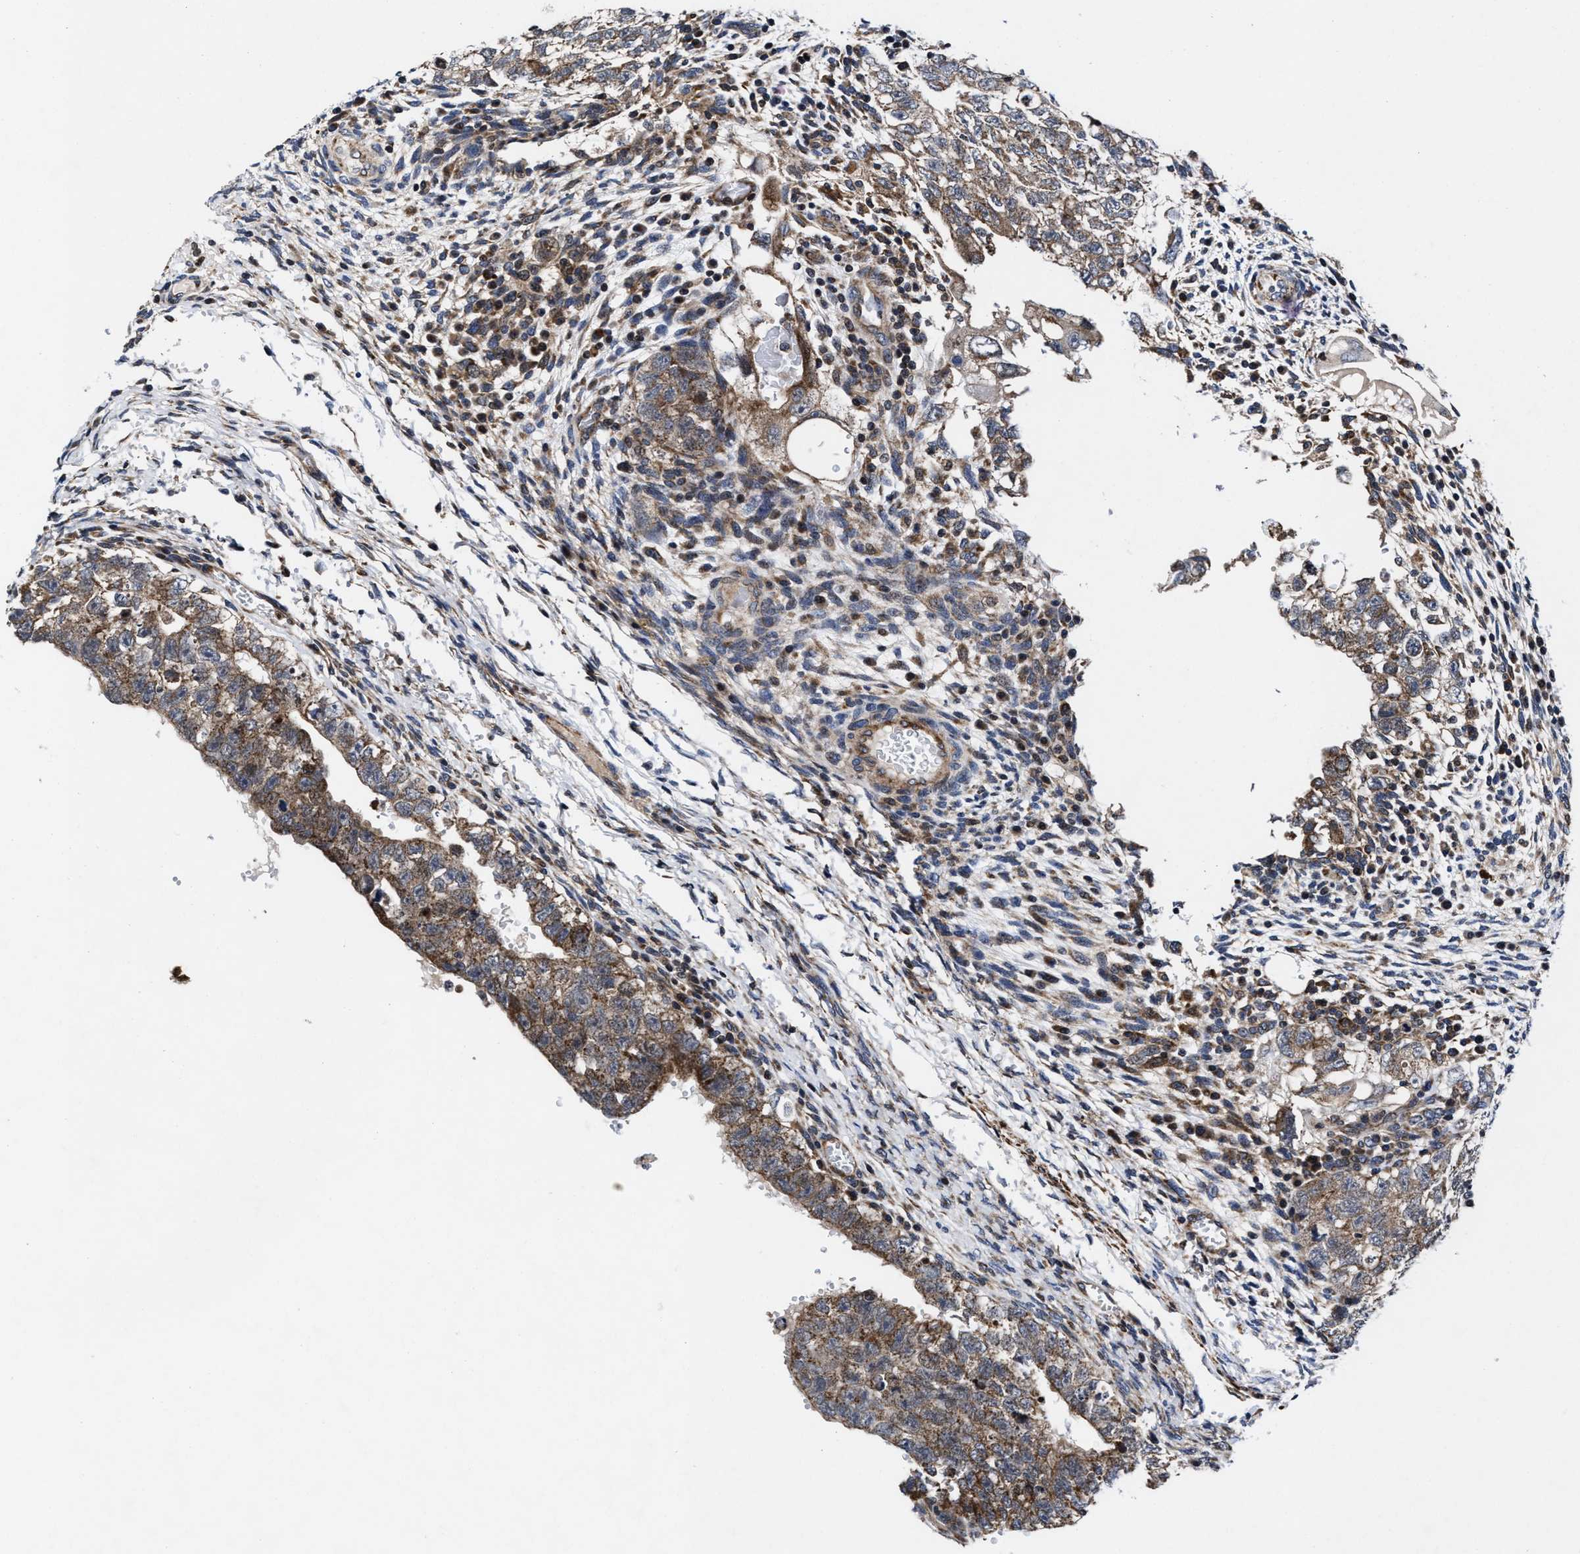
{"staining": {"intensity": "moderate", "quantity": ">75%", "location": "cytoplasmic/membranous"}, "tissue": "testis cancer", "cell_type": "Tumor cells", "image_type": "cancer", "snomed": [{"axis": "morphology", "description": "Seminoma, NOS"}, {"axis": "morphology", "description": "Carcinoma, Embryonal, NOS"}, {"axis": "topography", "description": "Testis"}], "caption": "Immunohistochemistry (IHC) of testis cancer (seminoma) demonstrates medium levels of moderate cytoplasmic/membranous staining in approximately >75% of tumor cells. (Brightfield microscopy of DAB IHC at high magnification).", "gene": "MRPL50", "patient": {"sex": "male", "age": 38}}